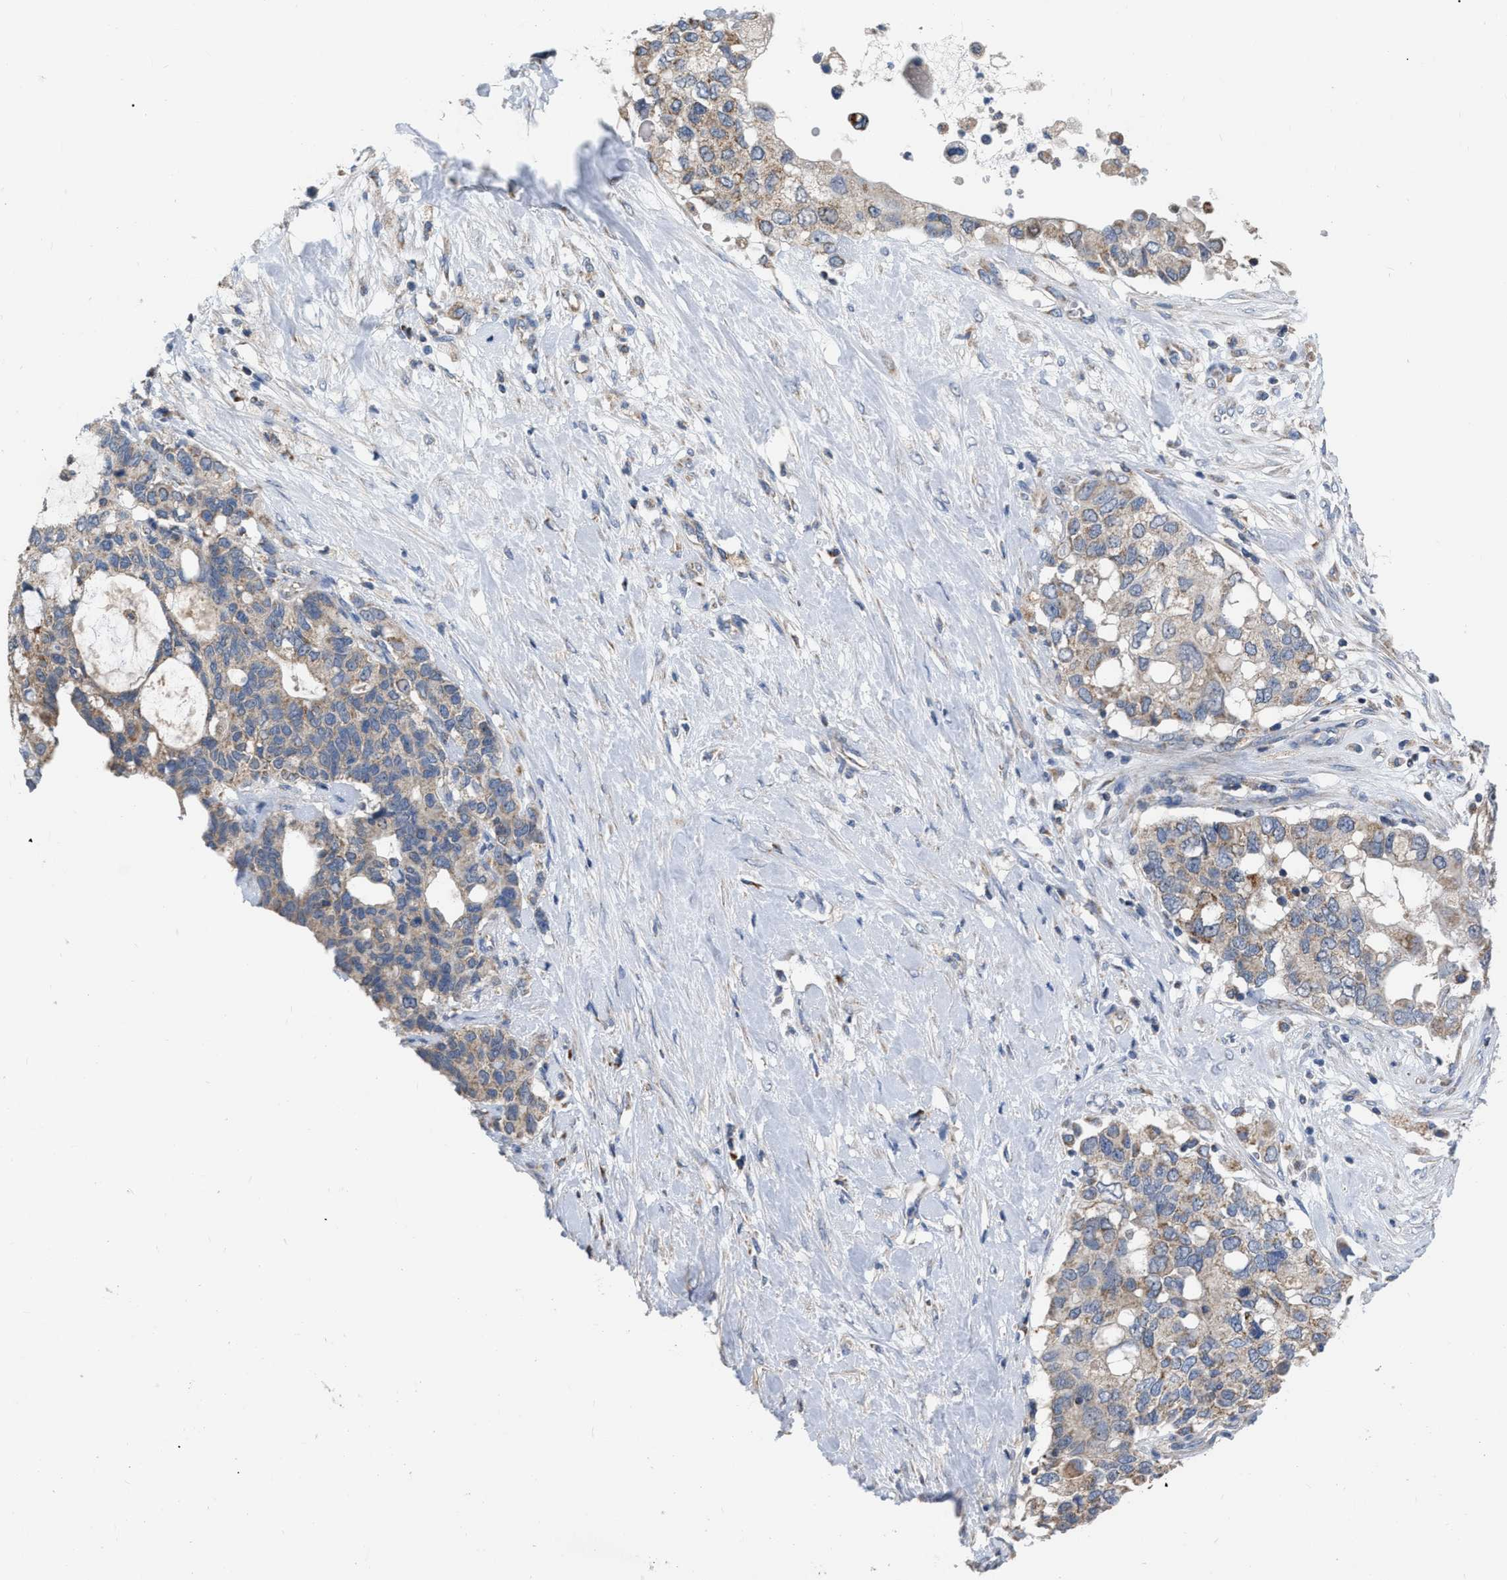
{"staining": {"intensity": "weak", "quantity": ">75%", "location": "cytoplasmic/membranous"}, "tissue": "pancreatic cancer", "cell_type": "Tumor cells", "image_type": "cancer", "snomed": [{"axis": "morphology", "description": "Adenocarcinoma, NOS"}, {"axis": "topography", "description": "Pancreas"}], "caption": "A brown stain labels weak cytoplasmic/membranous positivity of a protein in pancreatic adenocarcinoma tumor cells.", "gene": "DDX56", "patient": {"sex": "female", "age": 56}}